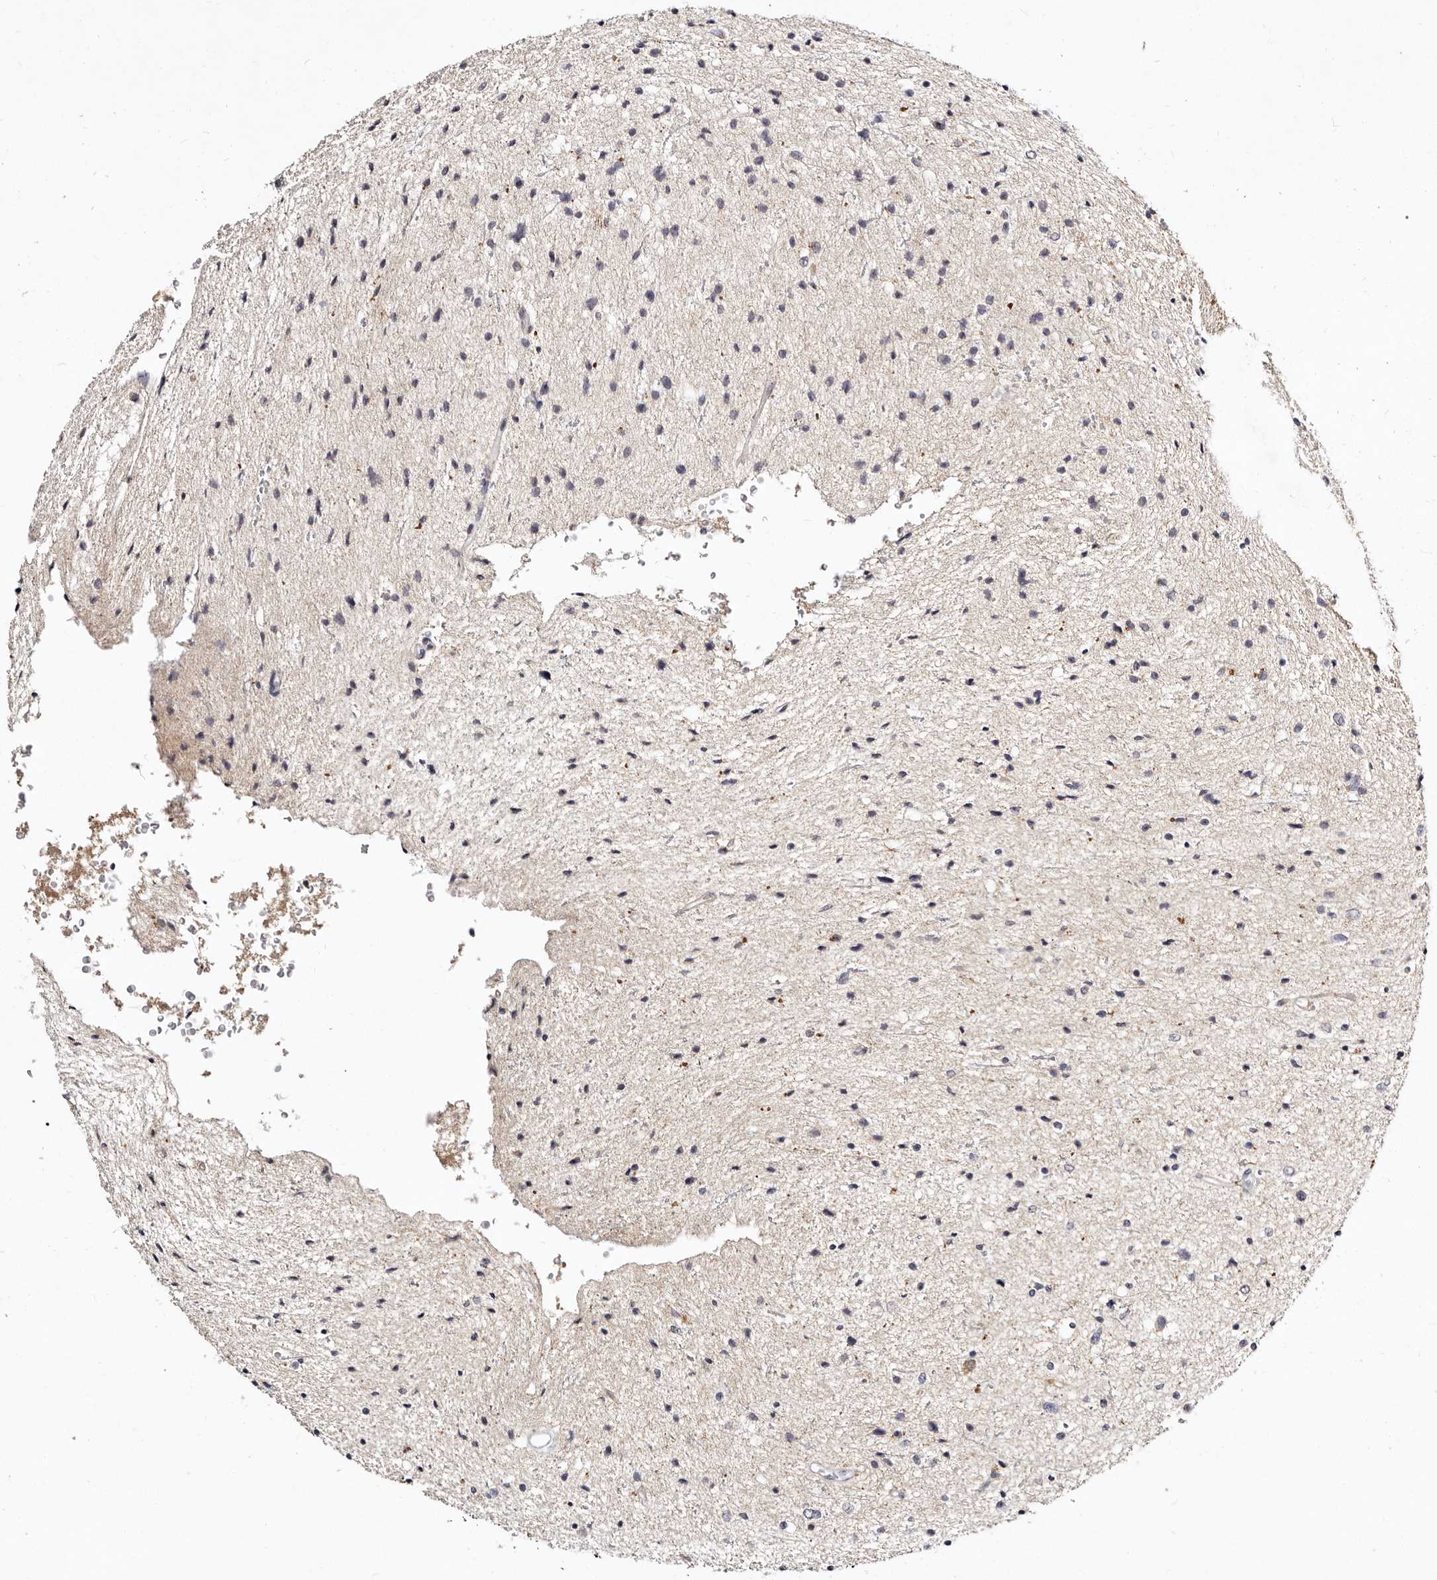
{"staining": {"intensity": "negative", "quantity": "none", "location": "none"}, "tissue": "glioma", "cell_type": "Tumor cells", "image_type": "cancer", "snomed": [{"axis": "morphology", "description": "Glioma, malignant, Low grade"}, {"axis": "topography", "description": "Brain"}], "caption": "A photomicrograph of glioma stained for a protein shows no brown staining in tumor cells. (DAB immunohistochemistry (IHC) visualized using brightfield microscopy, high magnification).", "gene": "MRPS33", "patient": {"sex": "female", "age": 37}}